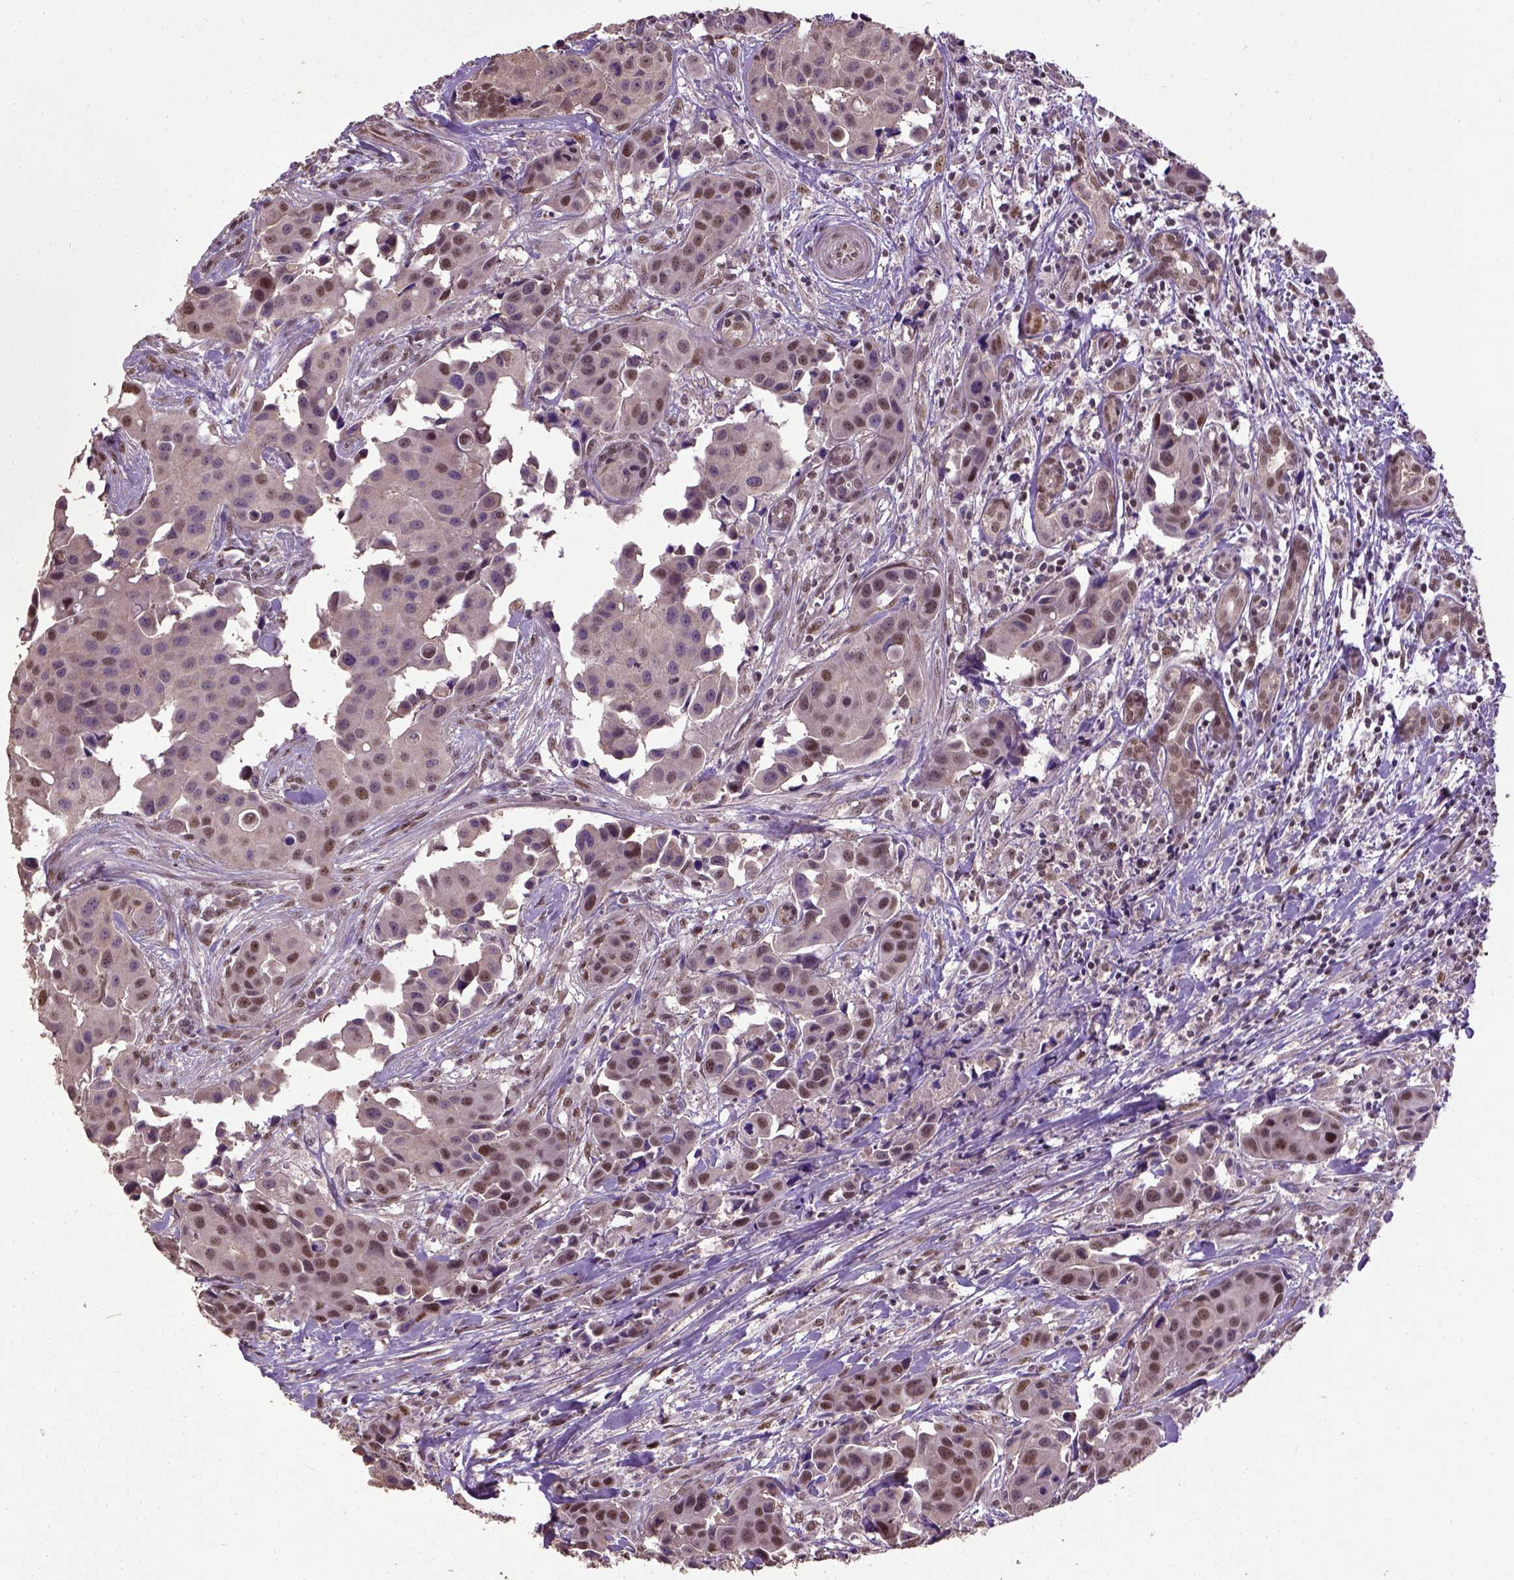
{"staining": {"intensity": "moderate", "quantity": "25%-75%", "location": "nuclear"}, "tissue": "head and neck cancer", "cell_type": "Tumor cells", "image_type": "cancer", "snomed": [{"axis": "morphology", "description": "Adenocarcinoma, NOS"}, {"axis": "topography", "description": "Head-Neck"}], "caption": "Moderate nuclear protein positivity is identified in approximately 25%-75% of tumor cells in head and neck adenocarcinoma.", "gene": "UBA3", "patient": {"sex": "male", "age": 76}}